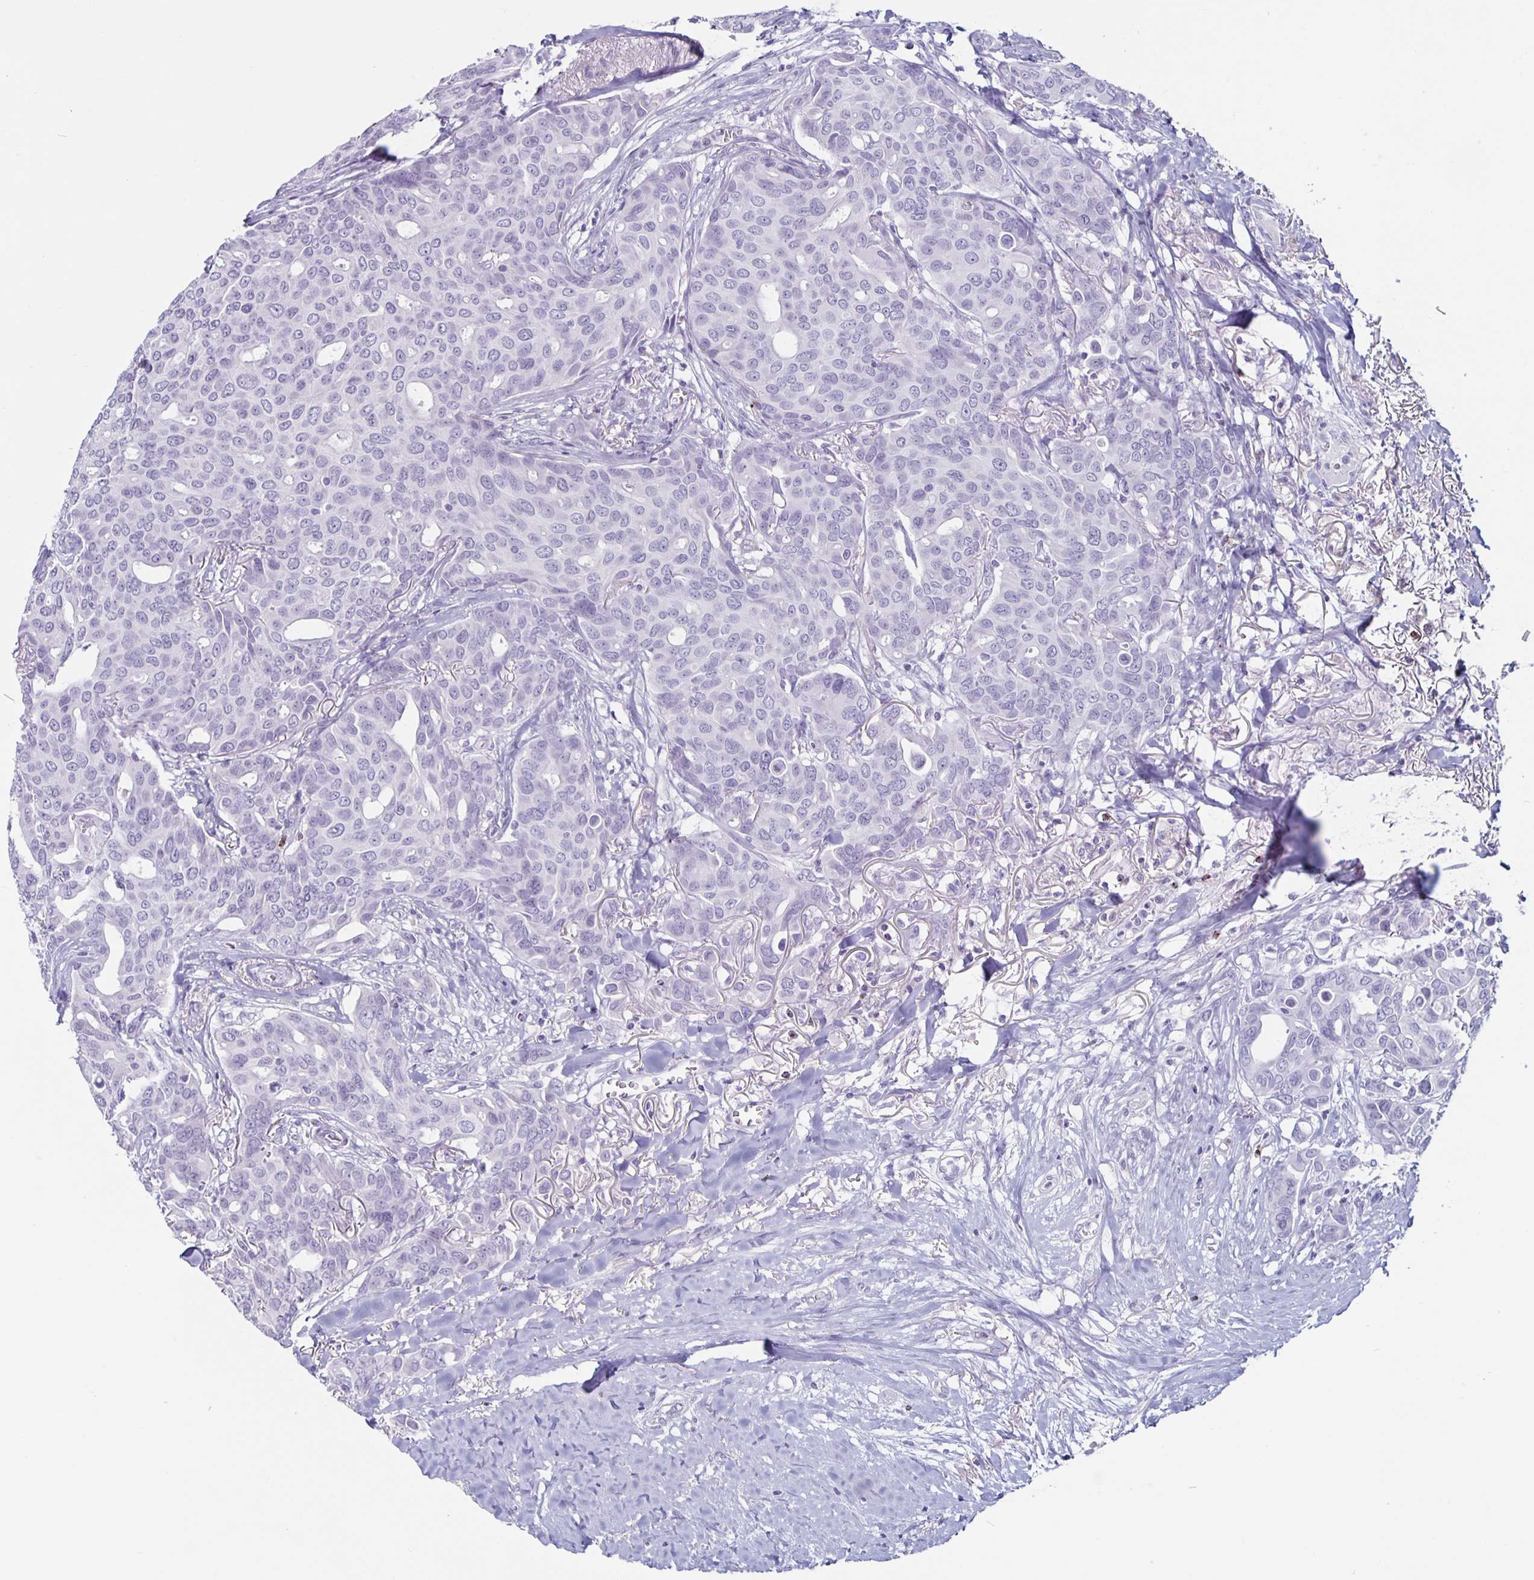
{"staining": {"intensity": "negative", "quantity": "none", "location": "none"}, "tissue": "breast cancer", "cell_type": "Tumor cells", "image_type": "cancer", "snomed": [{"axis": "morphology", "description": "Duct carcinoma"}, {"axis": "topography", "description": "Breast"}], "caption": "Immunohistochemical staining of breast cancer (invasive ductal carcinoma) demonstrates no significant expression in tumor cells. The staining is performed using DAB (3,3'-diaminobenzidine) brown chromogen with nuclei counter-stained in using hematoxylin.", "gene": "GZMK", "patient": {"sex": "female", "age": 54}}